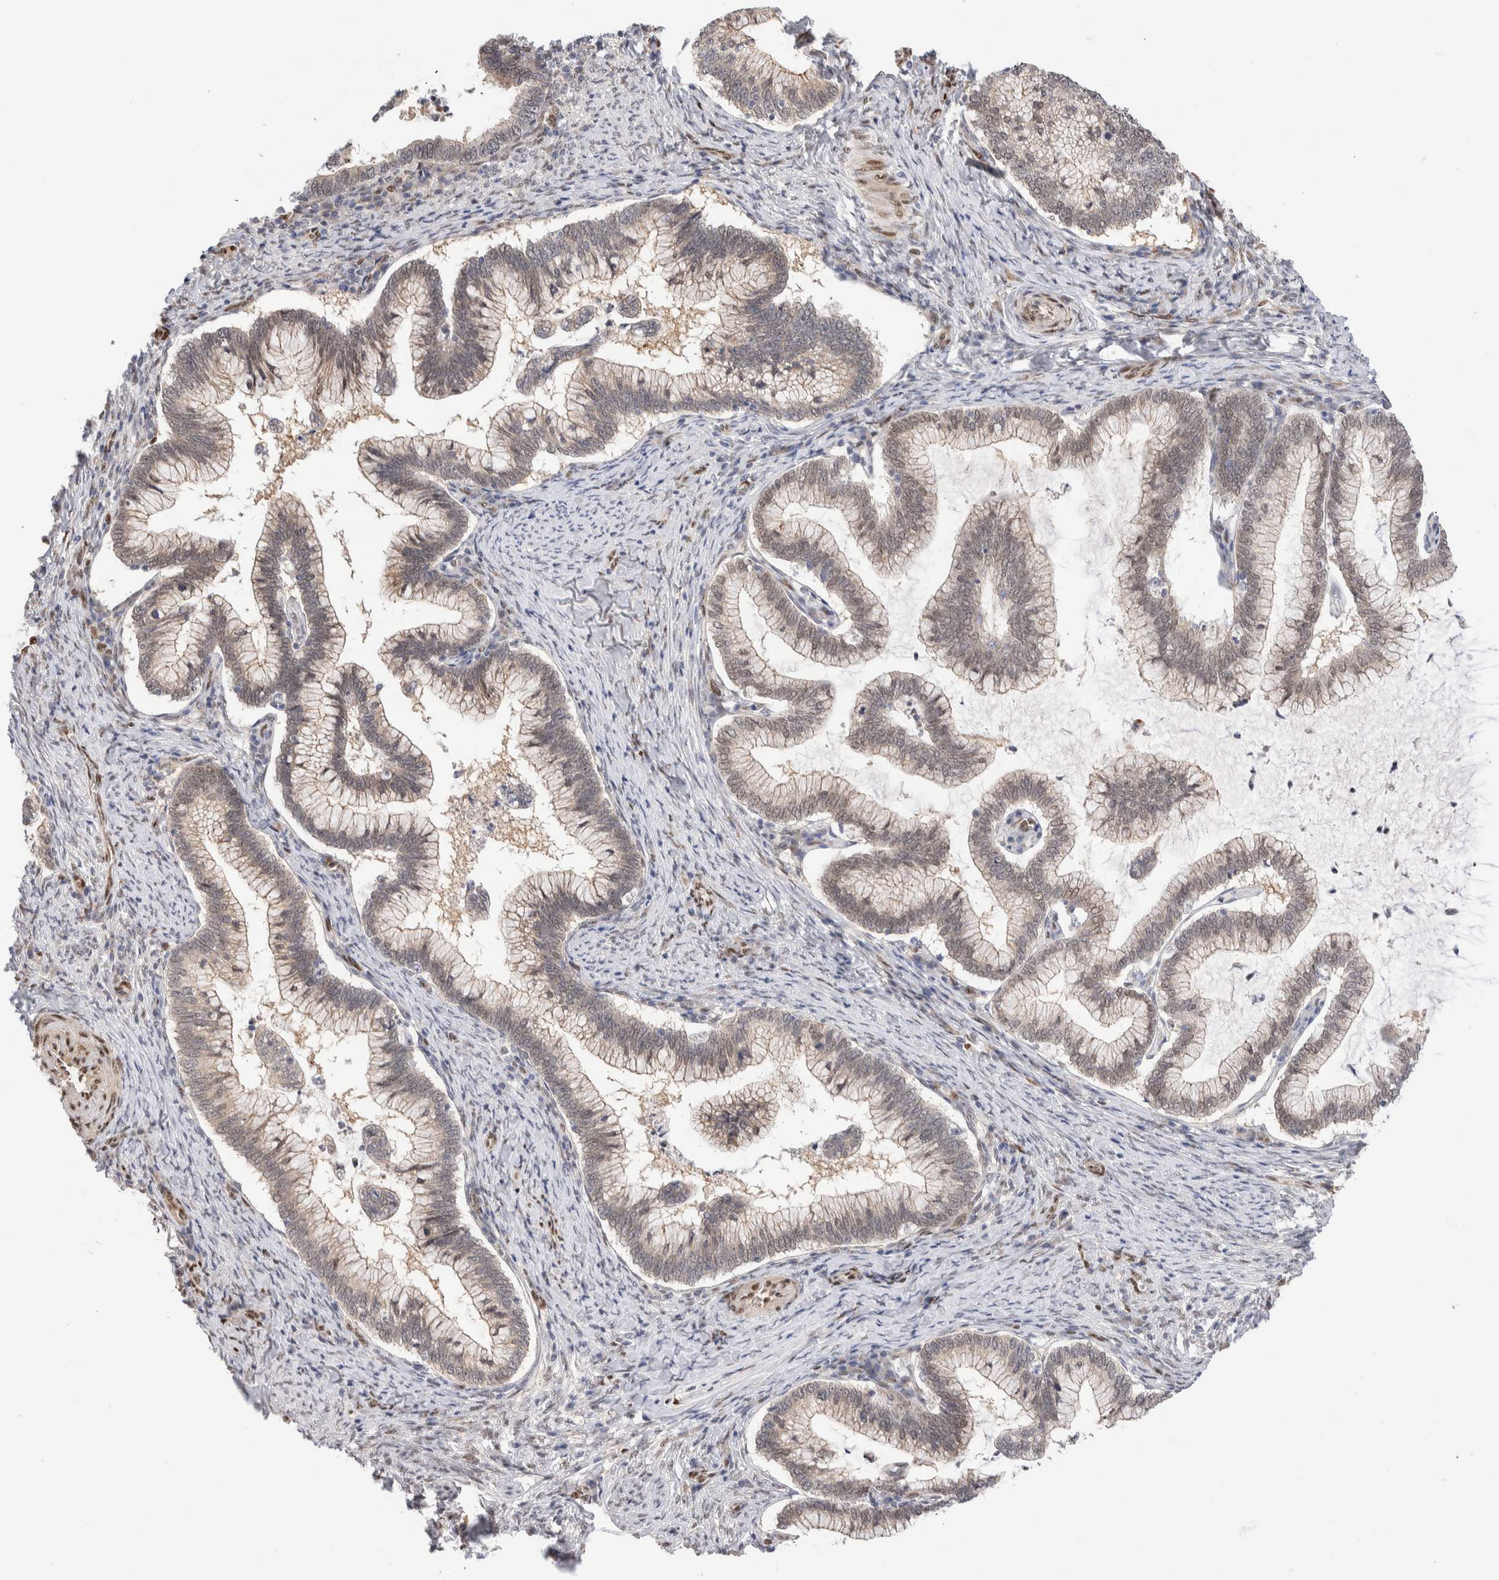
{"staining": {"intensity": "weak", "quantity": "<25%", "location": "nuclear"}, "tissue": "cervical cancer", "cell_type": "Tumor cells", "image_type": "cancer", "snomed": [{"axis": "morphology", "description": "Adenocarcinoma, NOS"}, {"axis": "topography", "description": "Cervix"}], "caption": "An IHC histopathology image of cervical cancer is shown. There is no staining in tumor cells of cervical cancer. Nuclei are stained in blue.", "gene": "NSMAF", "patient": {"sex": "female", "age": 36}}